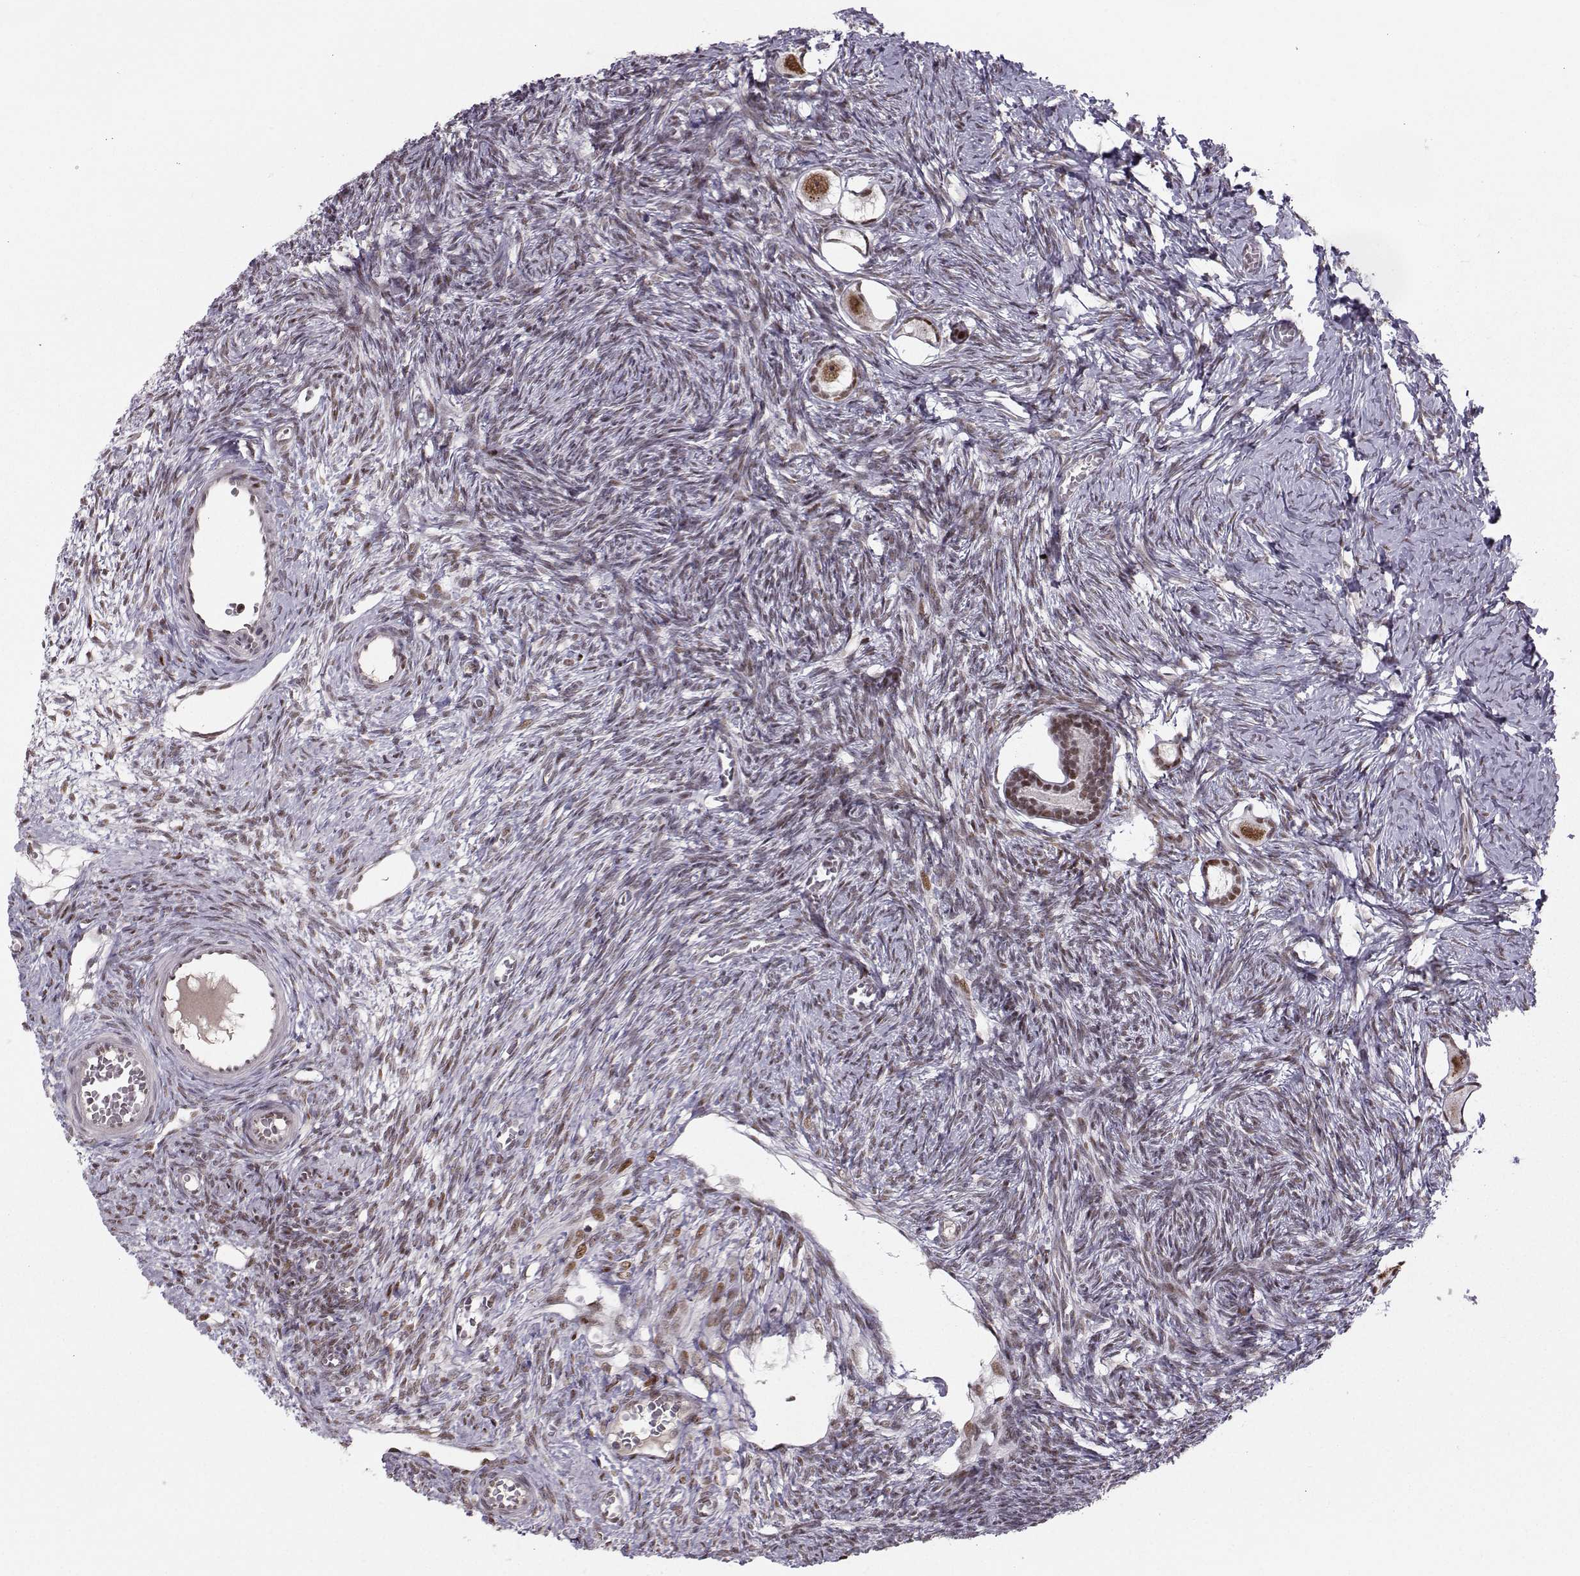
{"staining": {"intensity": "moderate", "quantity": ">75%", "location": "nuclear"}, "tissue": "ovary", "cell_type": "Follicle cells", "image_type": "normal", "snomed": [{"axis": "morphology", "description": "Normal tissue, NOS"}, {"axis": "topography", "description": "Ovary"}], "caption": "Moderate nuclear protein staining is present in approximately >75% of follicle cells in ovary. The staining was performed using DAB (3,3'-diaminobenzidine), with brown indicating positive protein expression. Nuclei are stained blue with hematoxylin.", "gene": "SNAPC2", "patient": {"sex": "female", "age": 27}}